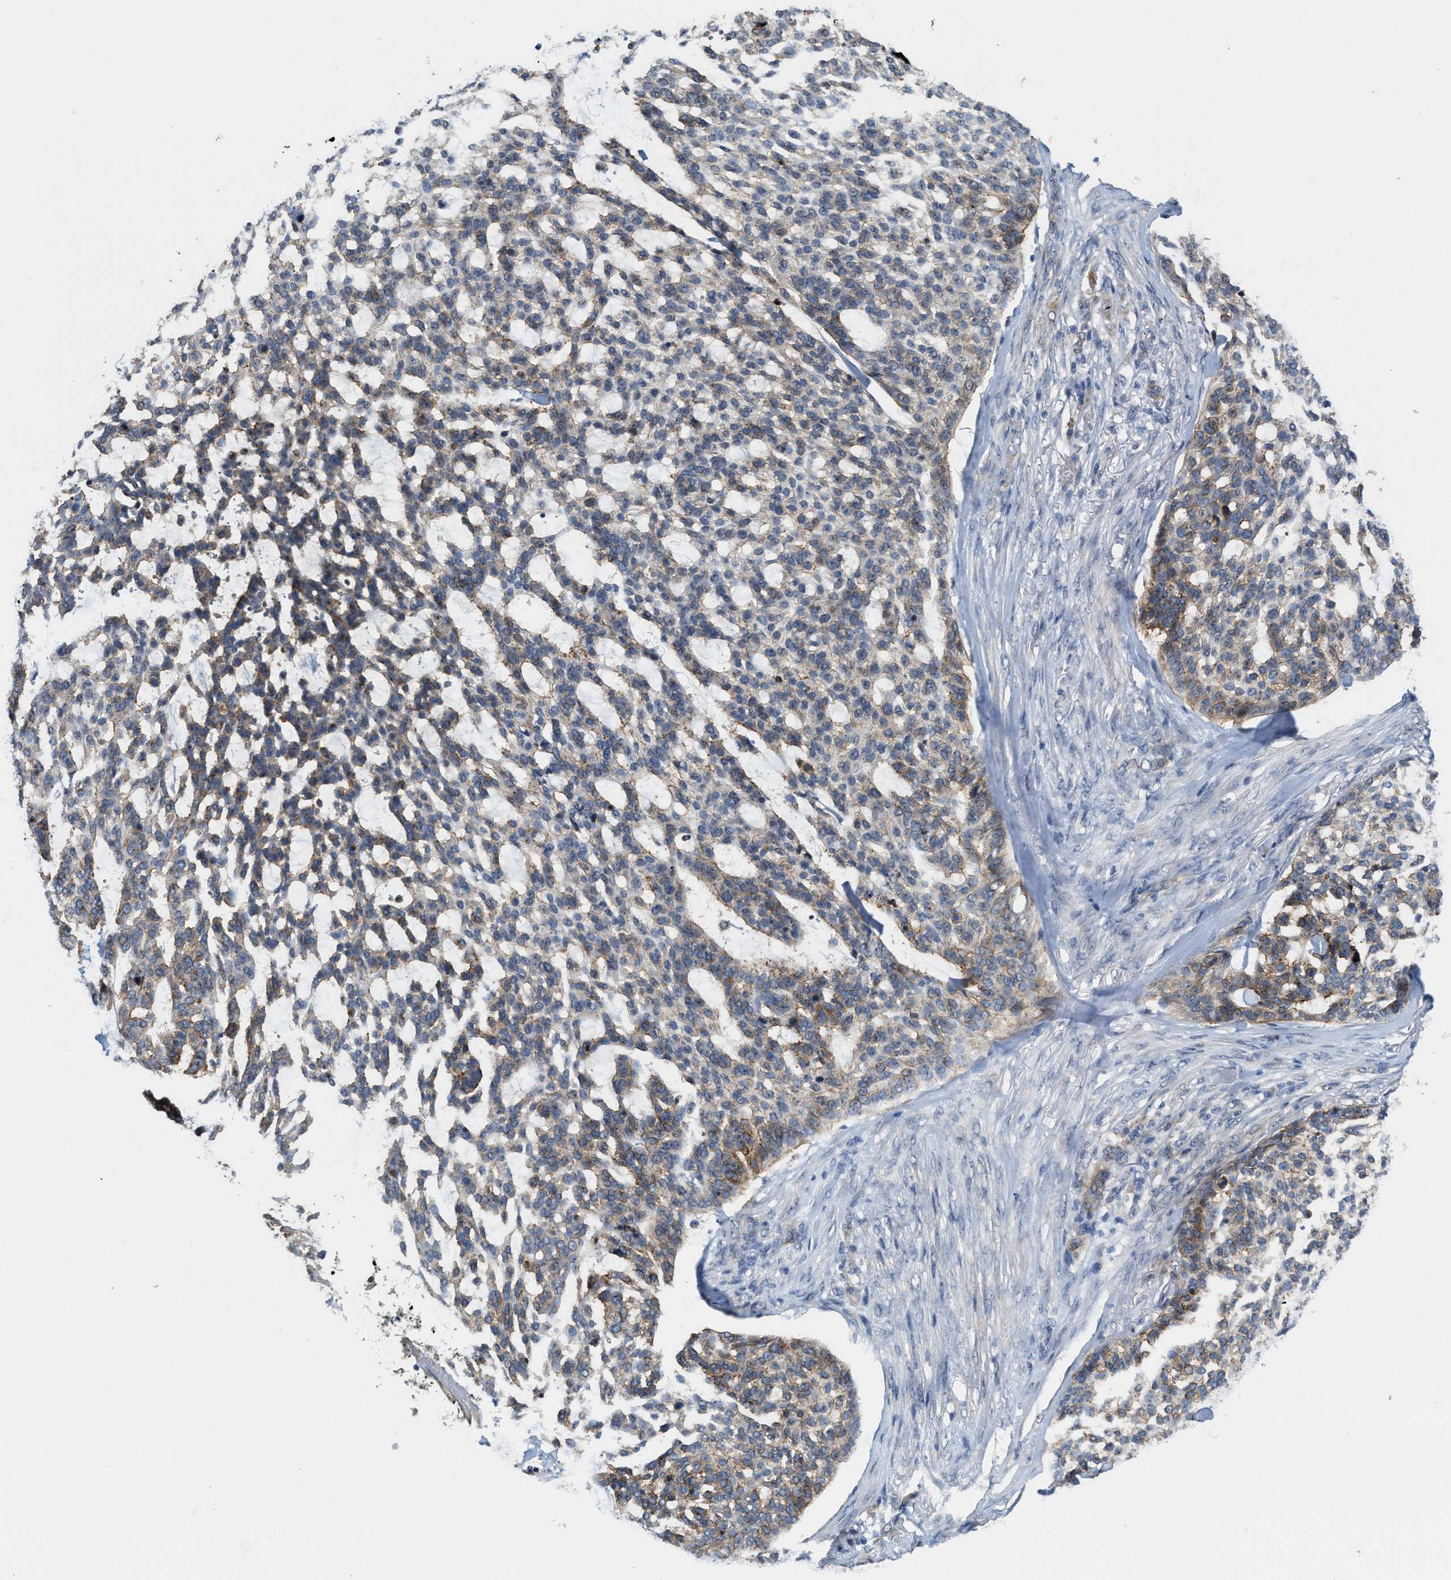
{"staining": {"intensity": "moderate", "quantity": ">75%", "location": "cytoplasmic/membranous"}, "tissue": "skin cancer", "cell_type": "Tumor cells", "image_type": "cancer", "snomed": [{"axis": "morphology", "description": "Basal cell carcinoma"}, {"axis": "topography", "description": "Skin"}], "caption": "Skin basal cell carcinoma stained for a protein shows moderate cytoplasmic/membranous positivity in tumor cells.", "gene": "ZNF783", "patient": {"sex": "female", "age": 64}}